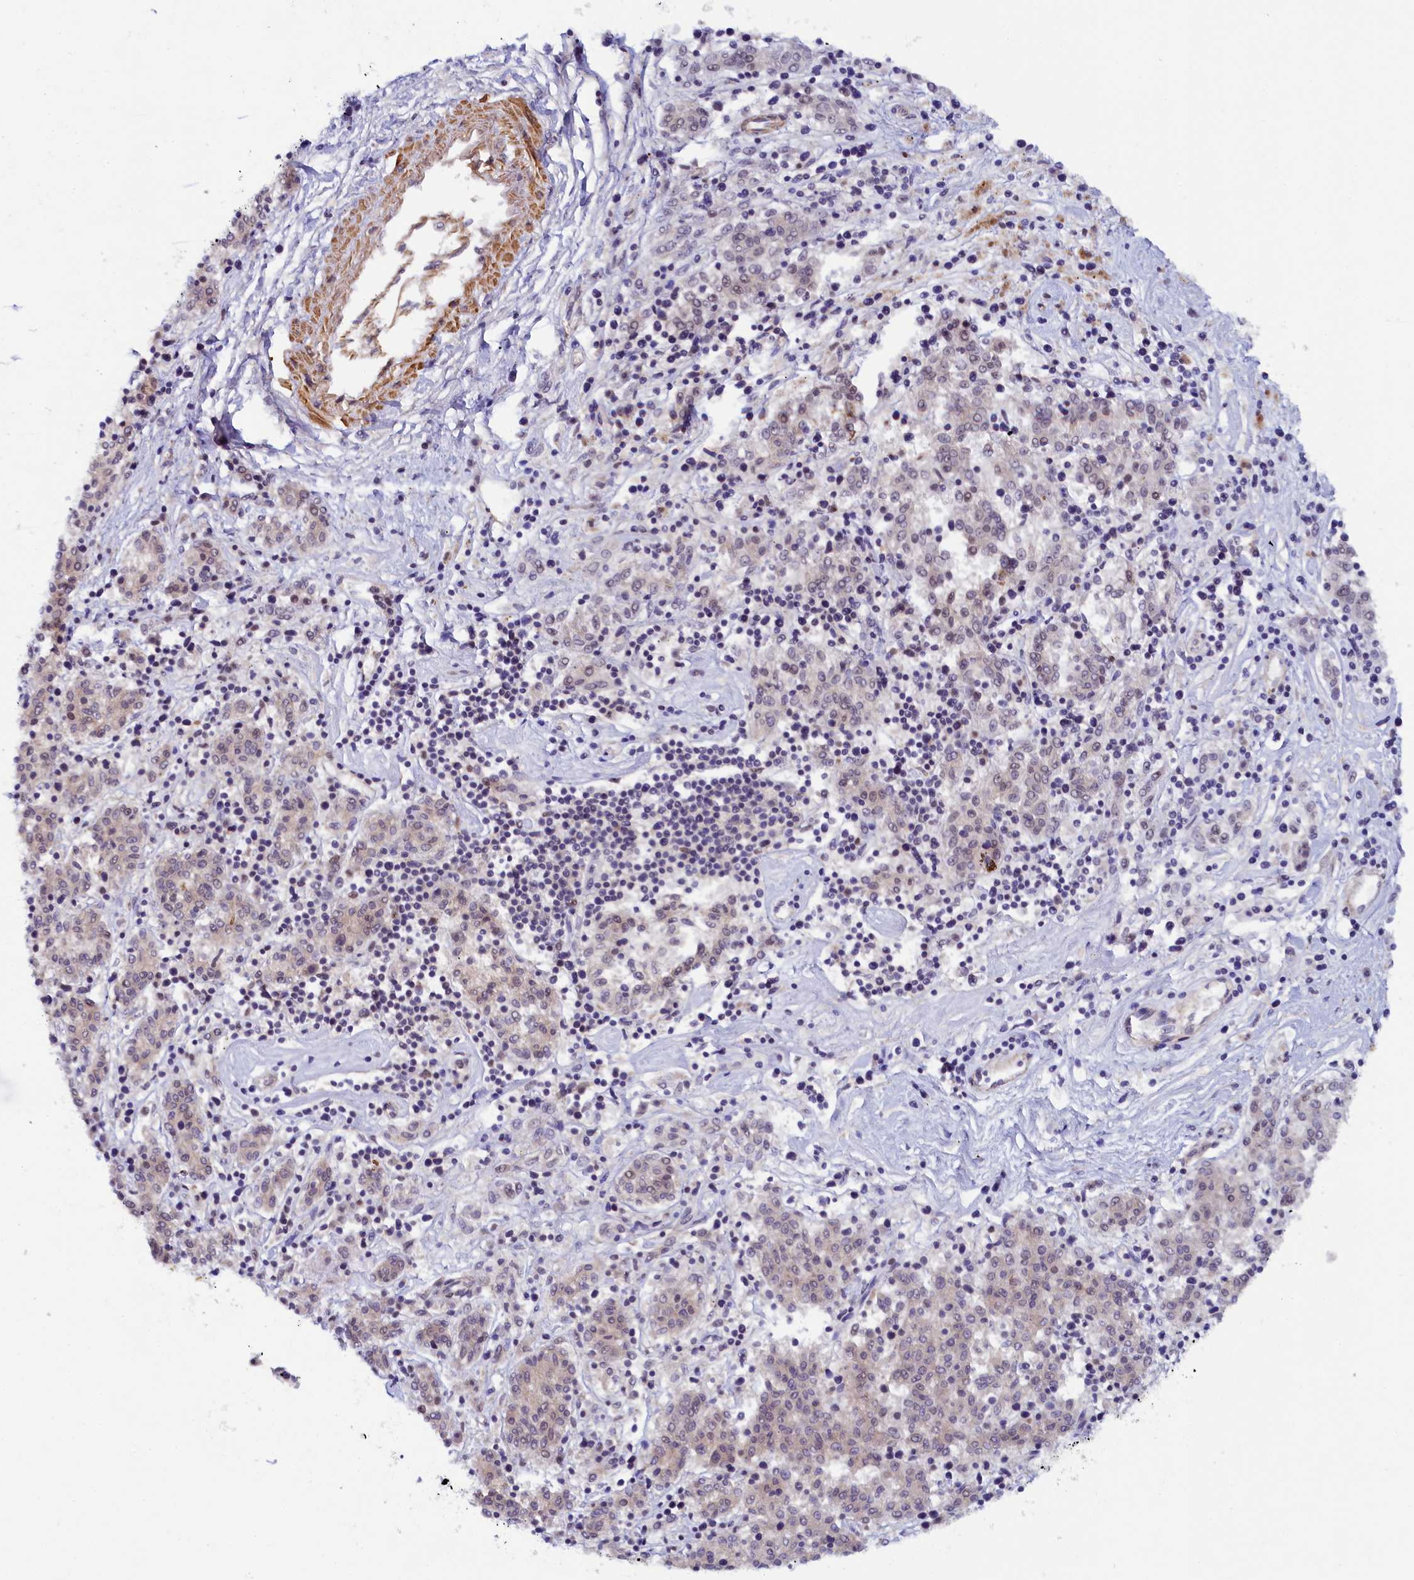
{"staining": {"intensity": "weak", "quantity": "25%-75%", "location": "cytoplasmic/membranous,nuclear"}, "tissue": "melanoma", "cell_type": "Tumor cells", "image_type": "cancer", "snomed": [{"axis": "morphology", "description": "Malignant melanoma, NOS"}, {"axis": "topography", "description": "Skin"}], "caption": "Human melanoma stained with a protein marker demonstrates weak staining in tumor cells.", "gene": "INTS14", "patient": {"sex": "female", "age": 72}}